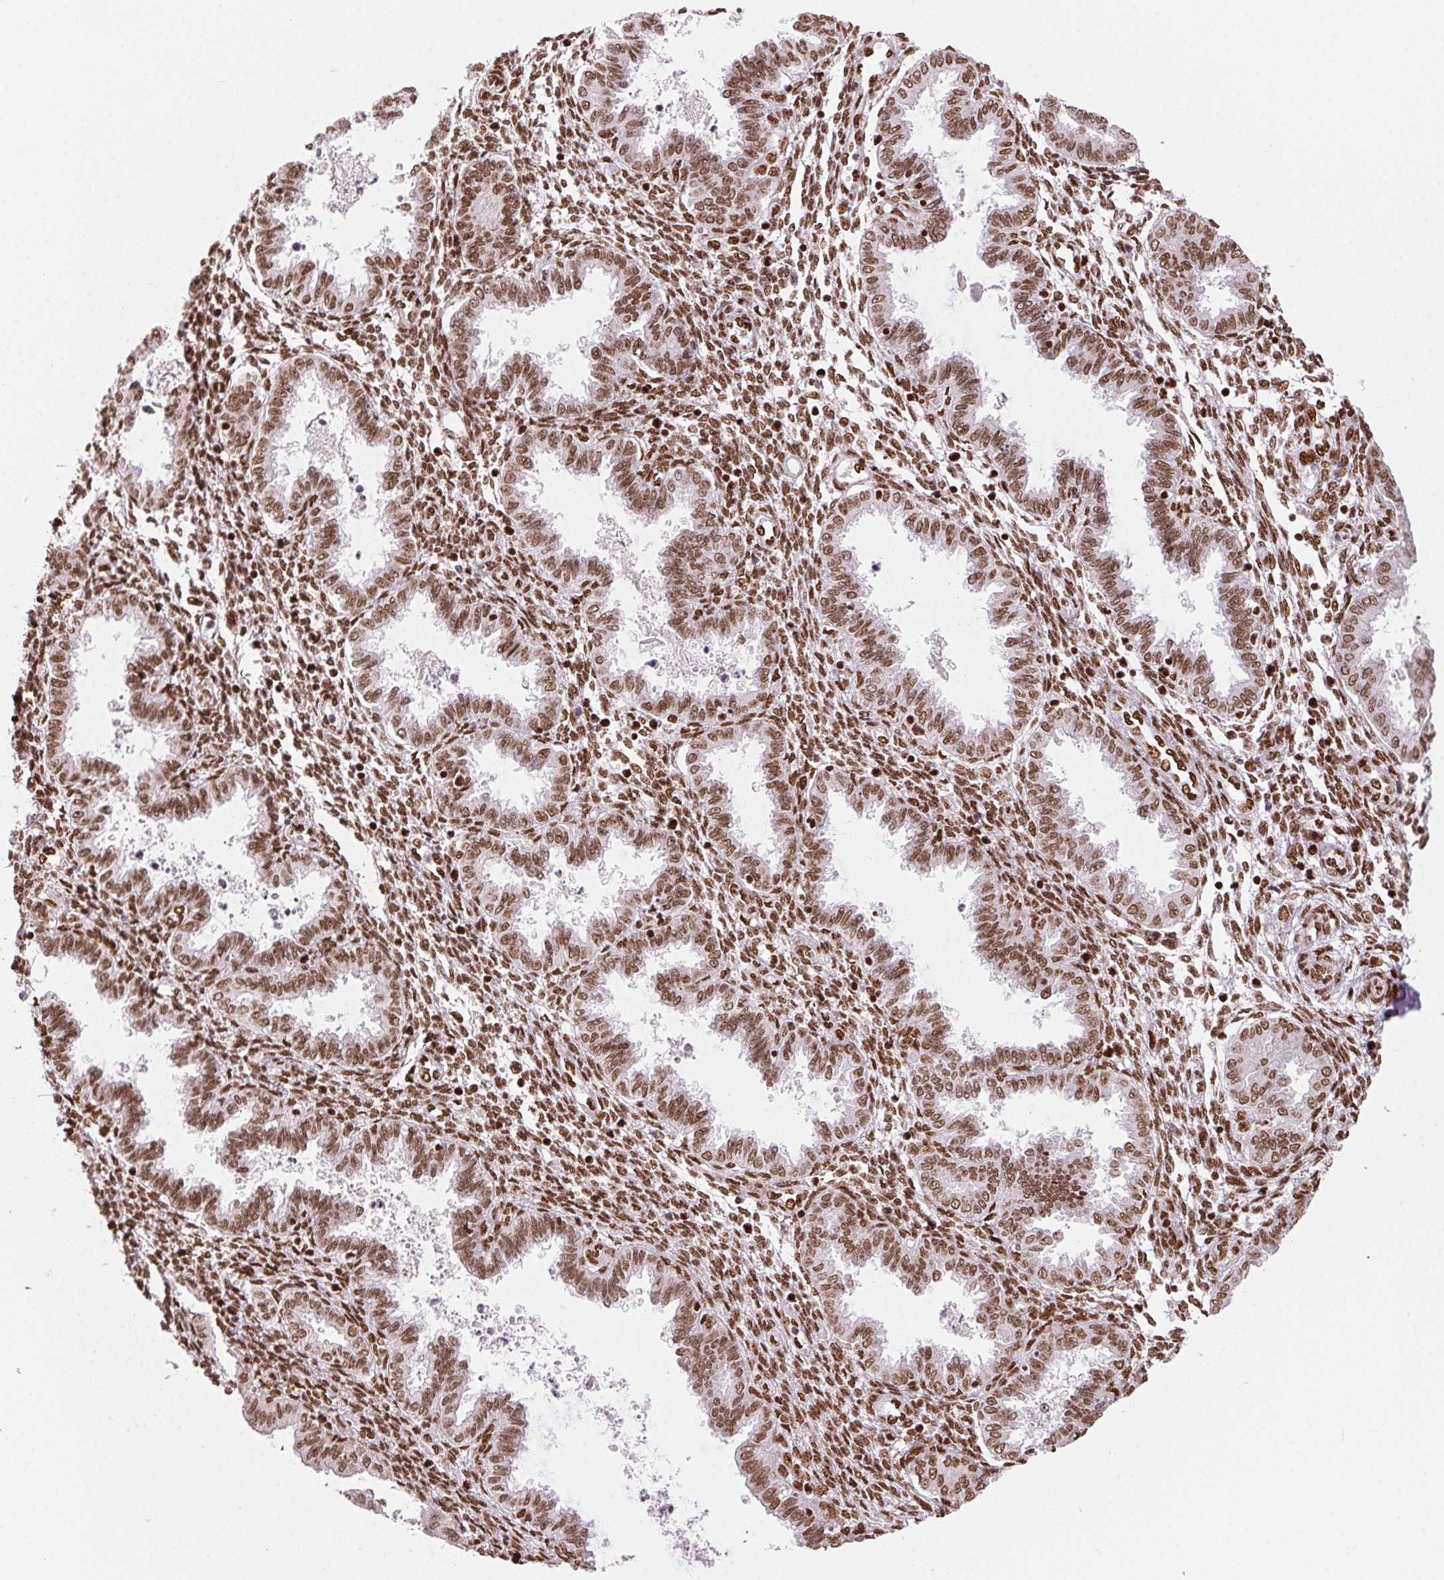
{"staining": {"intensity": "strong", "quantity": "25%-75%", "location": "nuclear"}, "tissue": "endometrium", "cell_type": "Cells in endometrial stroma", "image_type": "normal", "snomed": [{"axis": "morphology", "description": "Normal tissue, NOS"}, {"axis": "topography", "description": "Endometrium"}], "caption": "High-power microscopy captured an immunohistochemistry photomicrograph of unremarkable endometrium, revealing strong nuclear expression in about 25%-75% of cells in endometrial stroma.", "gene": "ZNF80", "patient": {"sex": "female", "age": 33}}